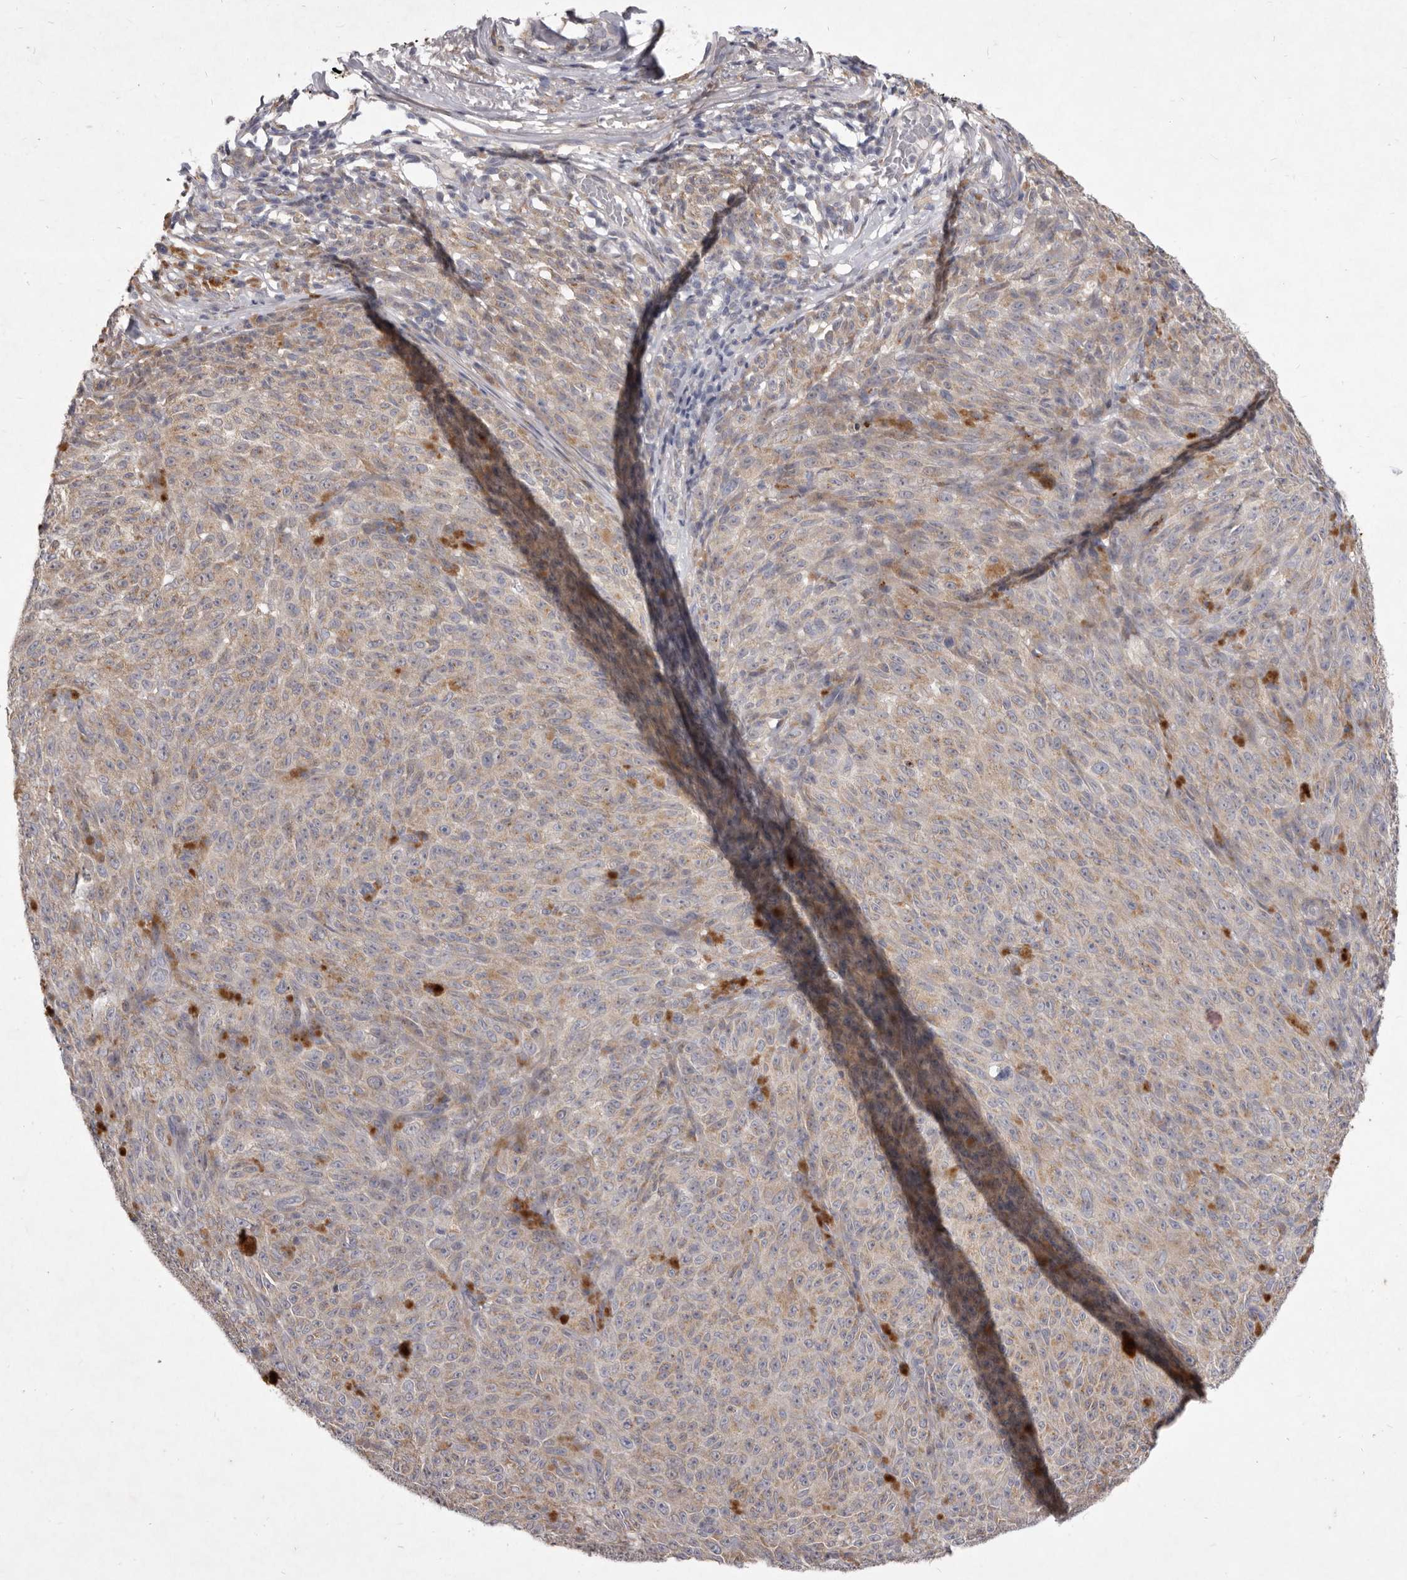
{"staining": {"intensity": "negative", "quantity": "none", "location": "none"}, "tissue": "melanoma", "cell_type": "Tumor cells", "image_type": "cancer", "snomed": [{"axis": "morphology", "description": "Malignant melanoma, NOS"}, {"axis": "topography", "description": "Skin"}], "caption": "An immunohistochemistry (IHC) micrograph of malignant melanoma is shown. There is no staining in tumor cells of malignant melanoma.", "gene": "P2RX6", "patient": {"sex": "female", "age": 82}}